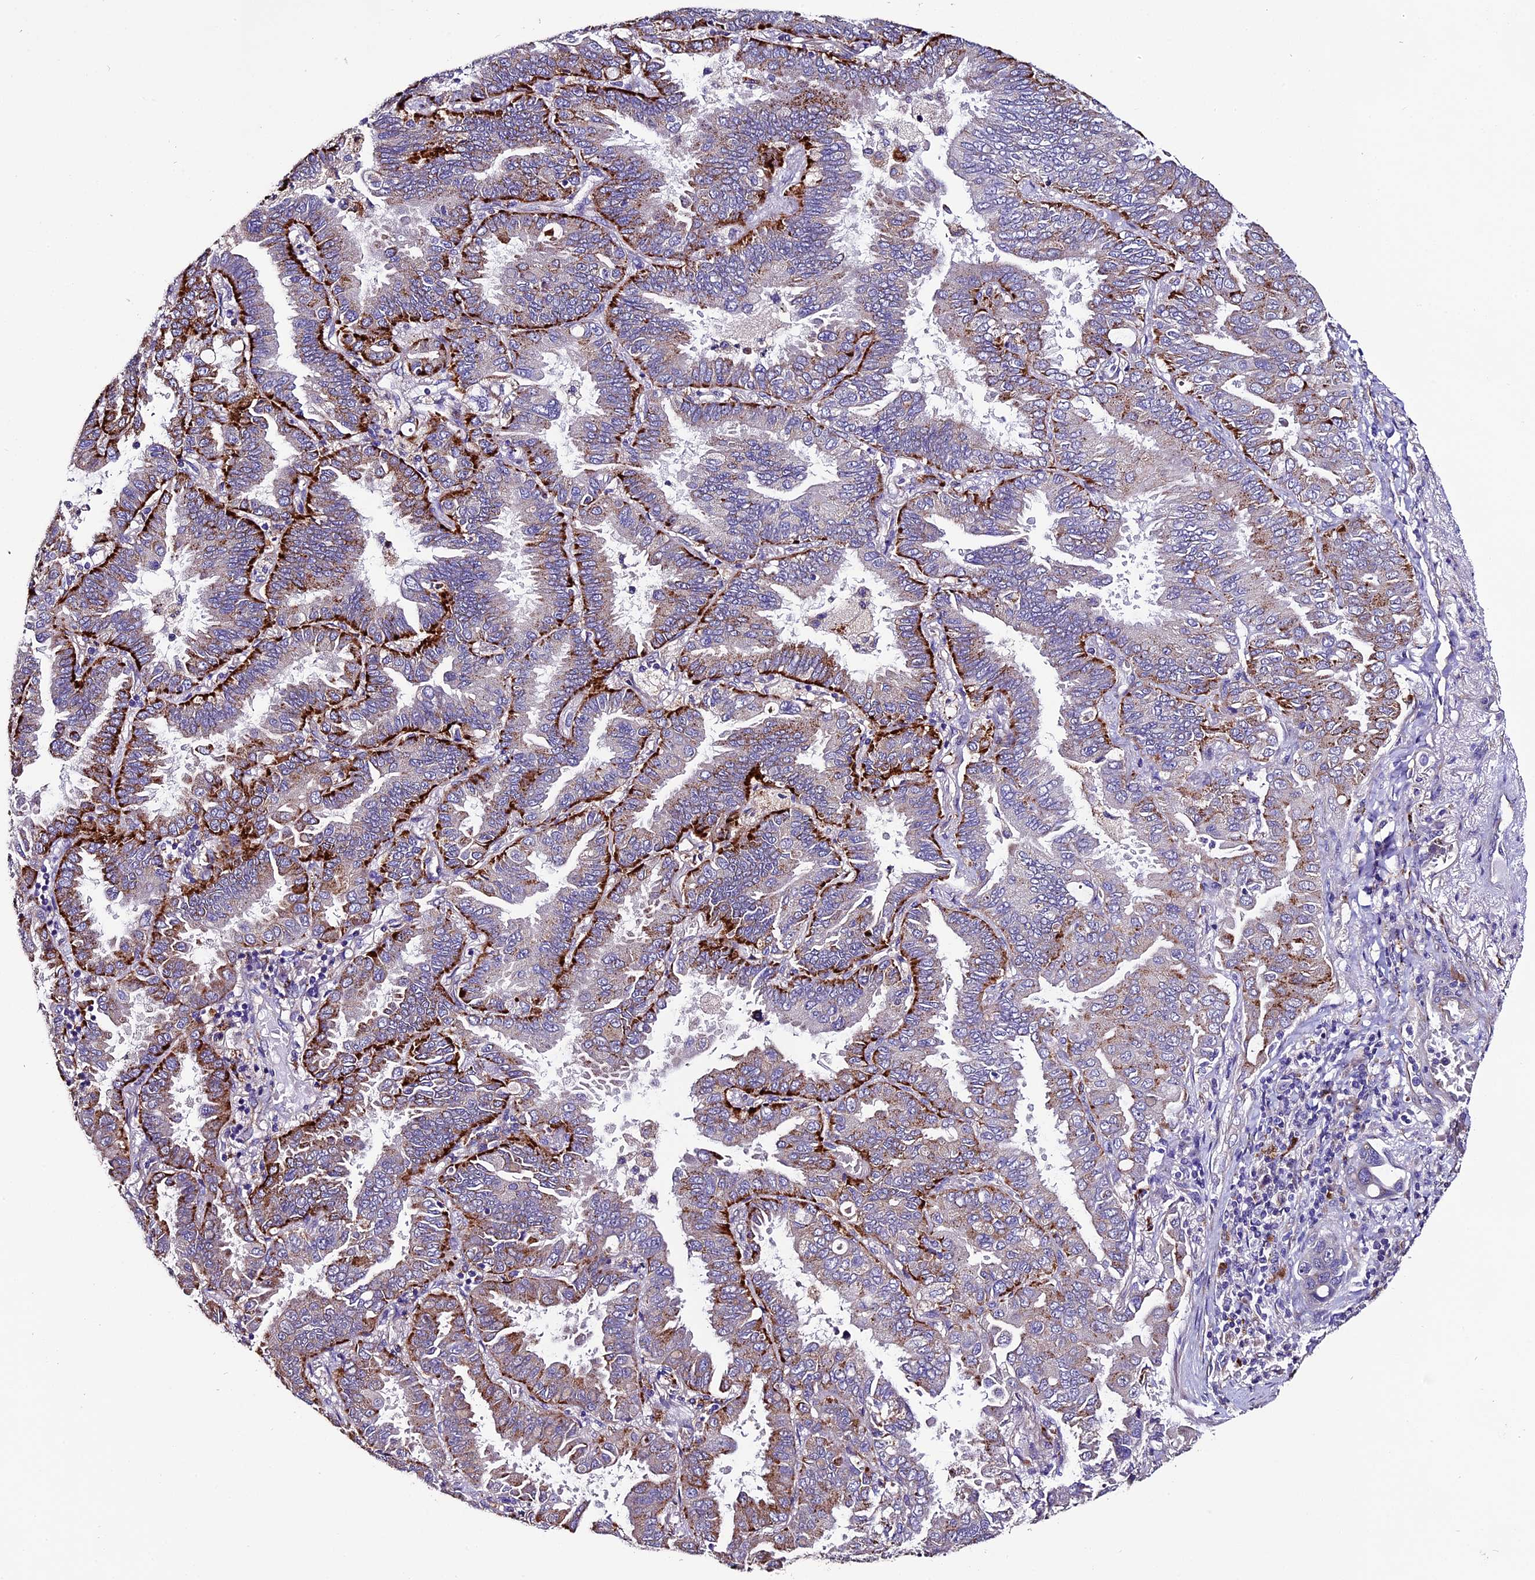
{"staining": {"intensity": "strong", "quantity": "25%-75%", "location": "cytoplasmic/membranous"}, "tissue": "lung cancer", "cell_type": "Tumor cells", "image_type": "cancer", "snomed": [{"axis": "morphology", "description": "Adenocarcinoma, NOS"}, {"axis": "topography", "description": "Lung"}], "caption": "Immunohistochemistry (IHC) histopathology image of human lung cancer stained for a protein (brown), which exhibits high levels of strong cytoplasmic/membranous expression in about 25%-75% of tumor cells.", "gene": "CLN5", "patient": {"sex": "male", "age": 64}}